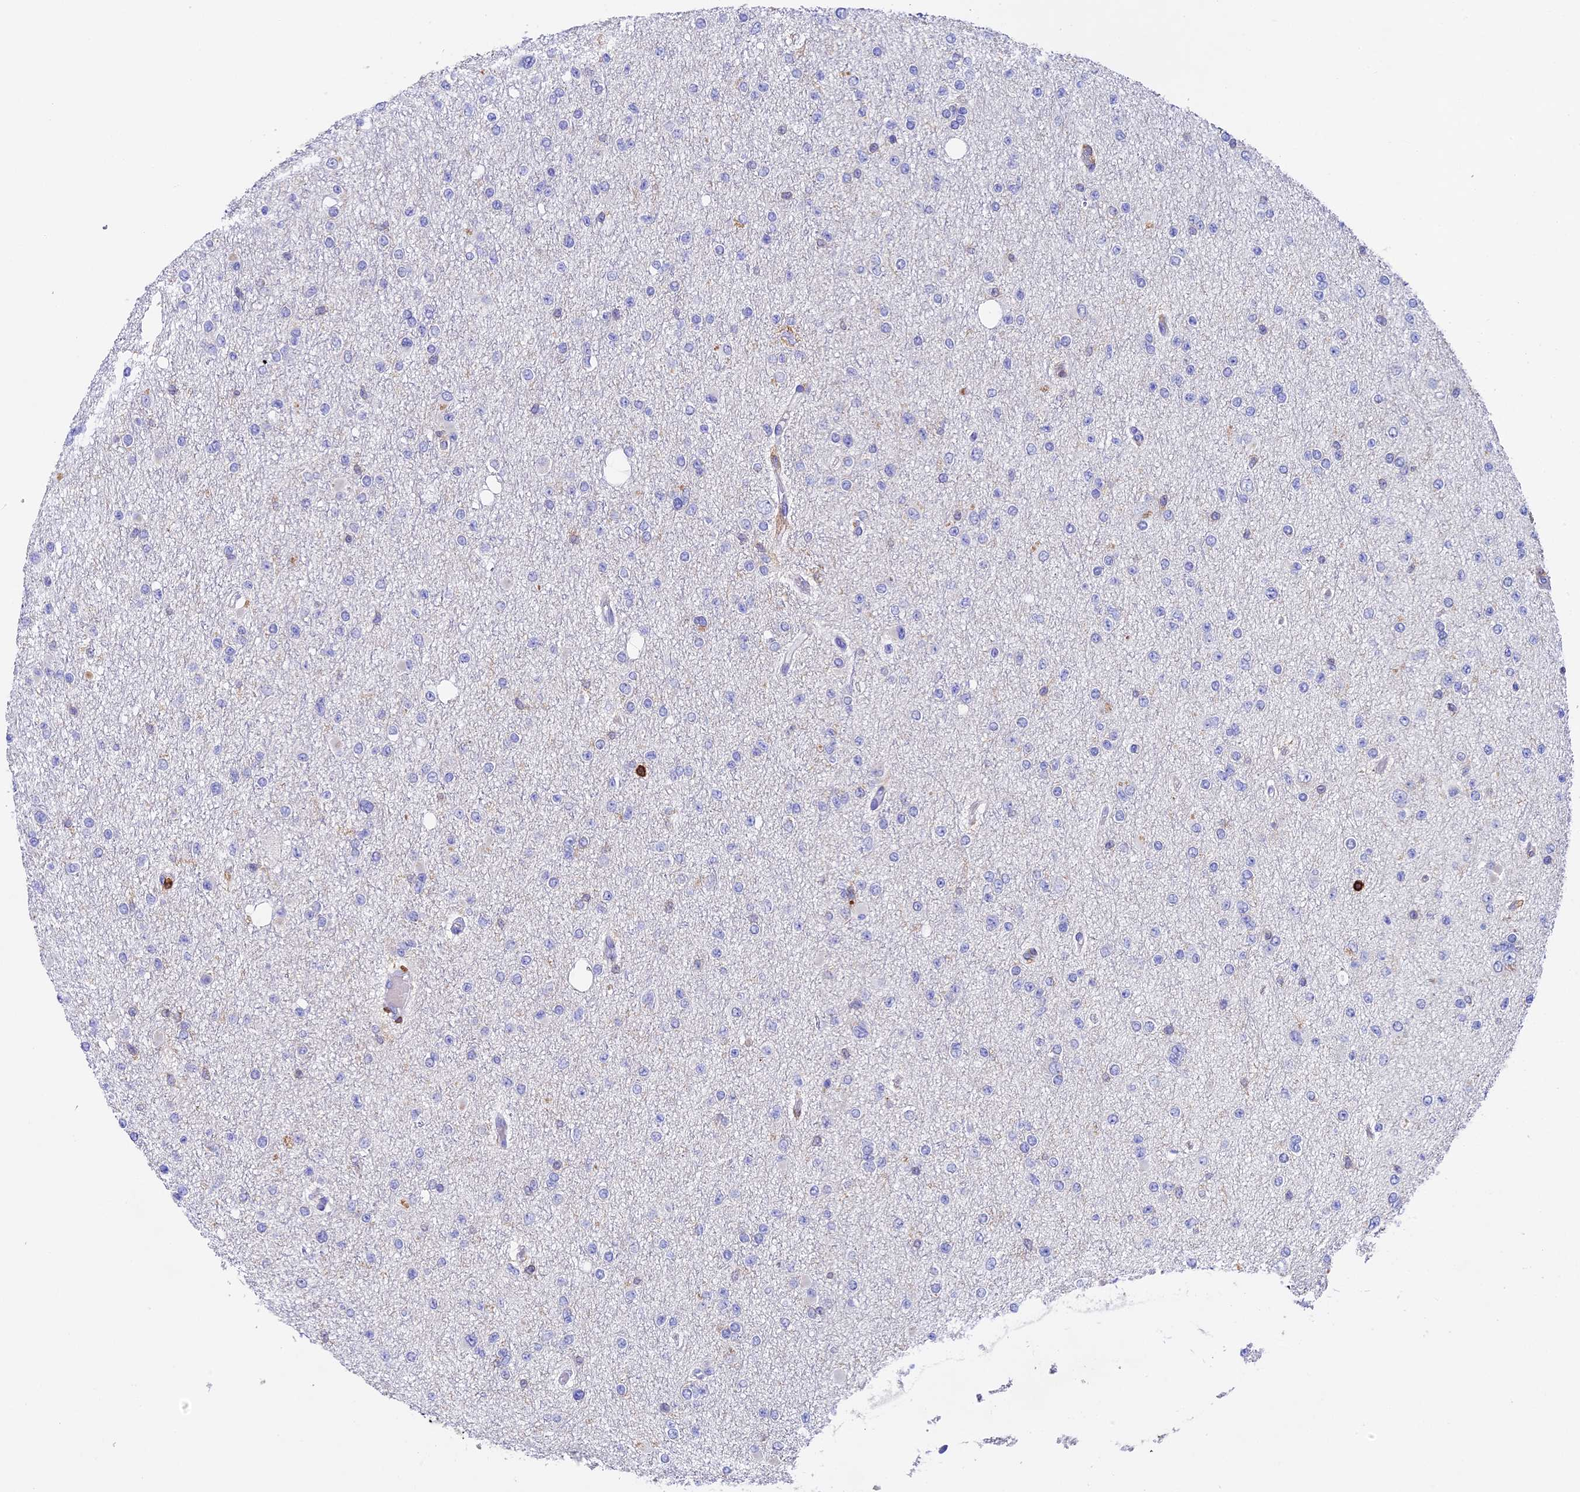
{"staining": {"intensity": "negative", "quantity": "none", "location": "none"}, "tissue": "glioma", "cell_type": "Tumor cells", "image_type": "cancer", "snomed": [{"axis": "morphology", "description": "Glioma, malignant, Low grade"}, {"axis": "topography", "description": "Brain"}], "caption": "This micrograph is of malignant low-grade glioma stained with IHC to label a protein in brown with the nuclei are counter-stained blue. There is no expression in tumor cells.", "gene": "ADAT1", "patient": {"sex": "female", "age": 22}}